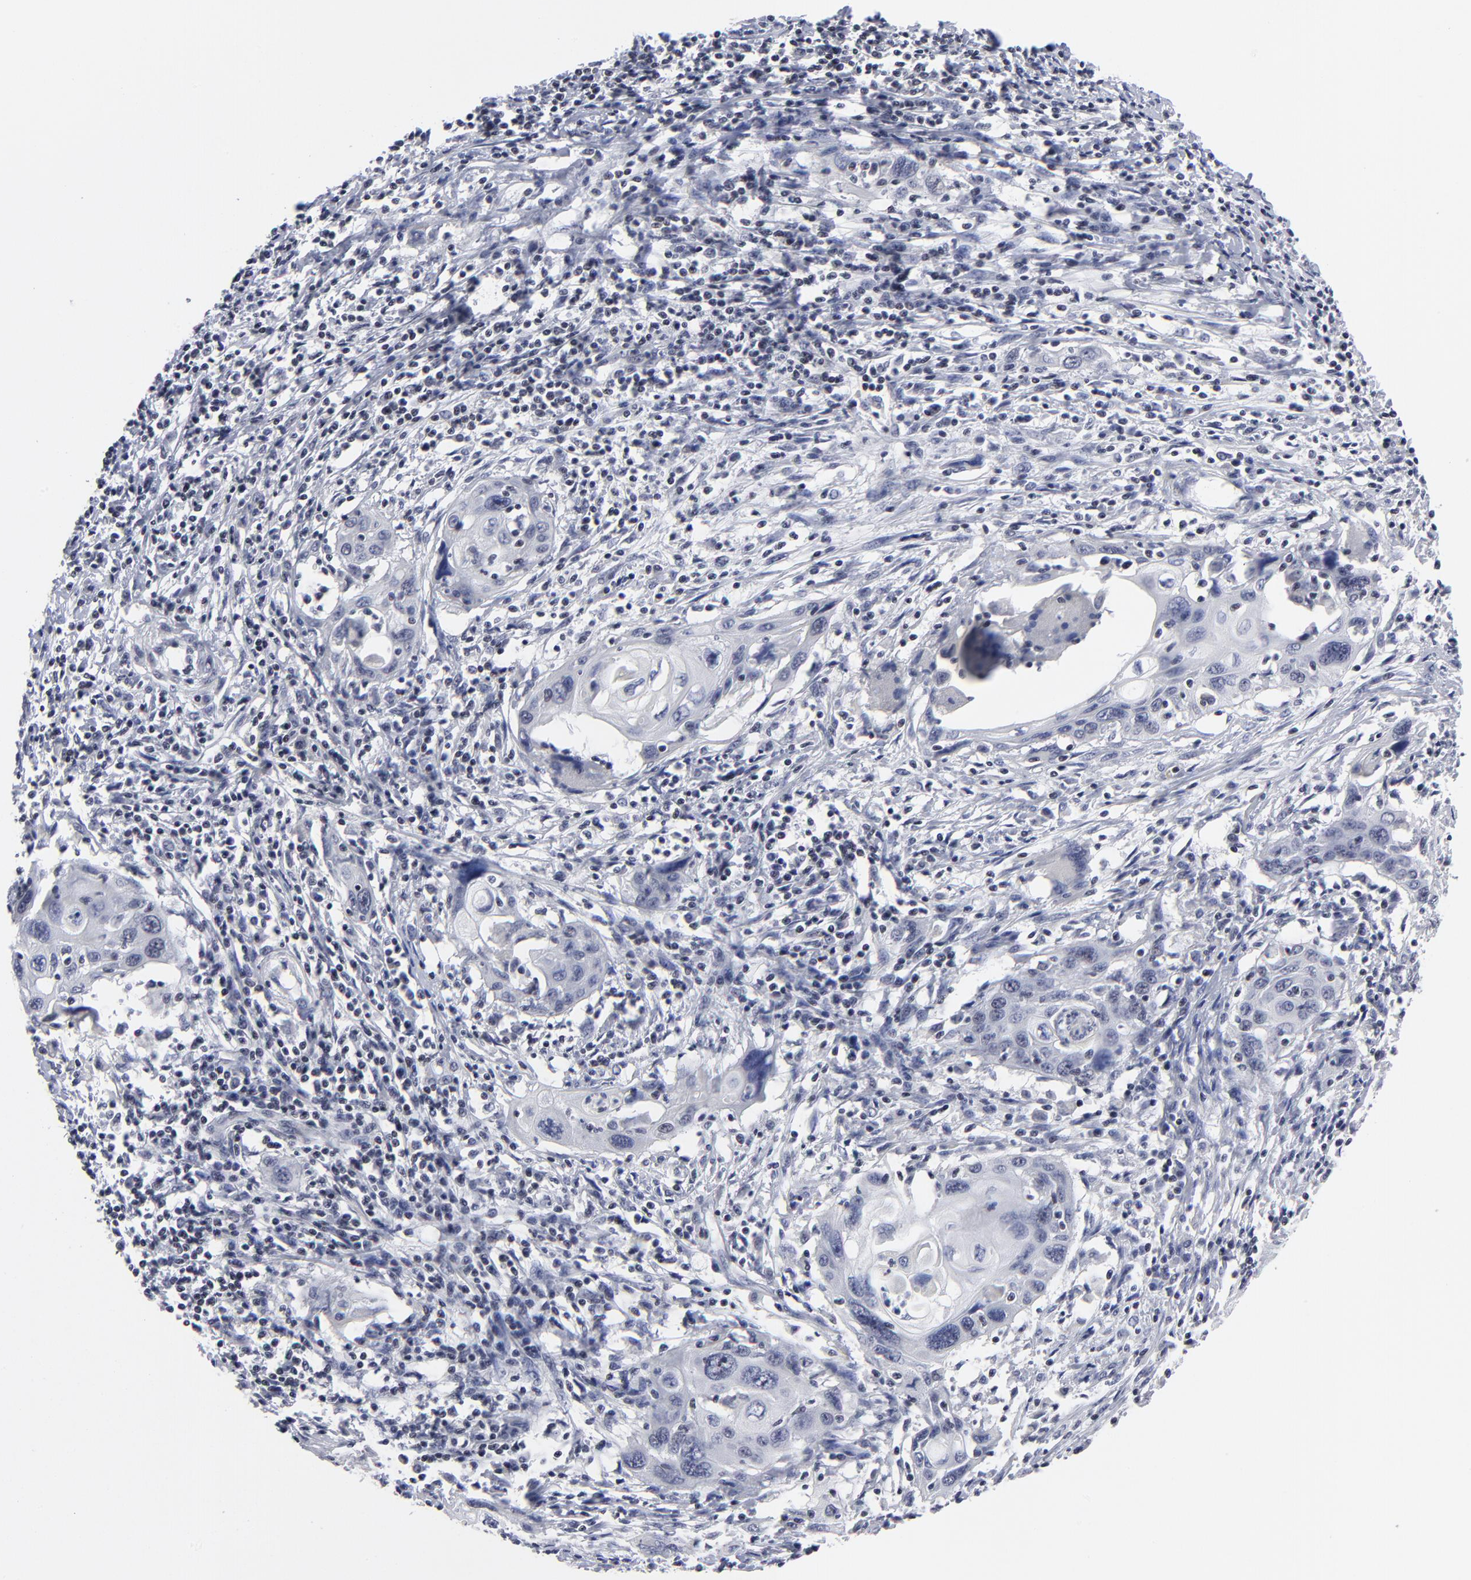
{"staining": {"intensity": "negative", "quantity": "none", "location": "none"}, "tissue": "cervical cancer", "cell_type": "Tumor cells", "image_type": "cancer", "snomed": [{"axis": "morphology", "description": "Squamous cell carcinoma, NOS"}, {"axis": "topography", "description": "Cervix"}], "caption": "Immunohistochemistry of human cervical cancer (squamous cell carcinoma) exhibits no staining in tumor cells. (DAB immunohistochemistry, high magnification).", "gene": "SP2", "patient": {"sex": "female", "age": 54}}